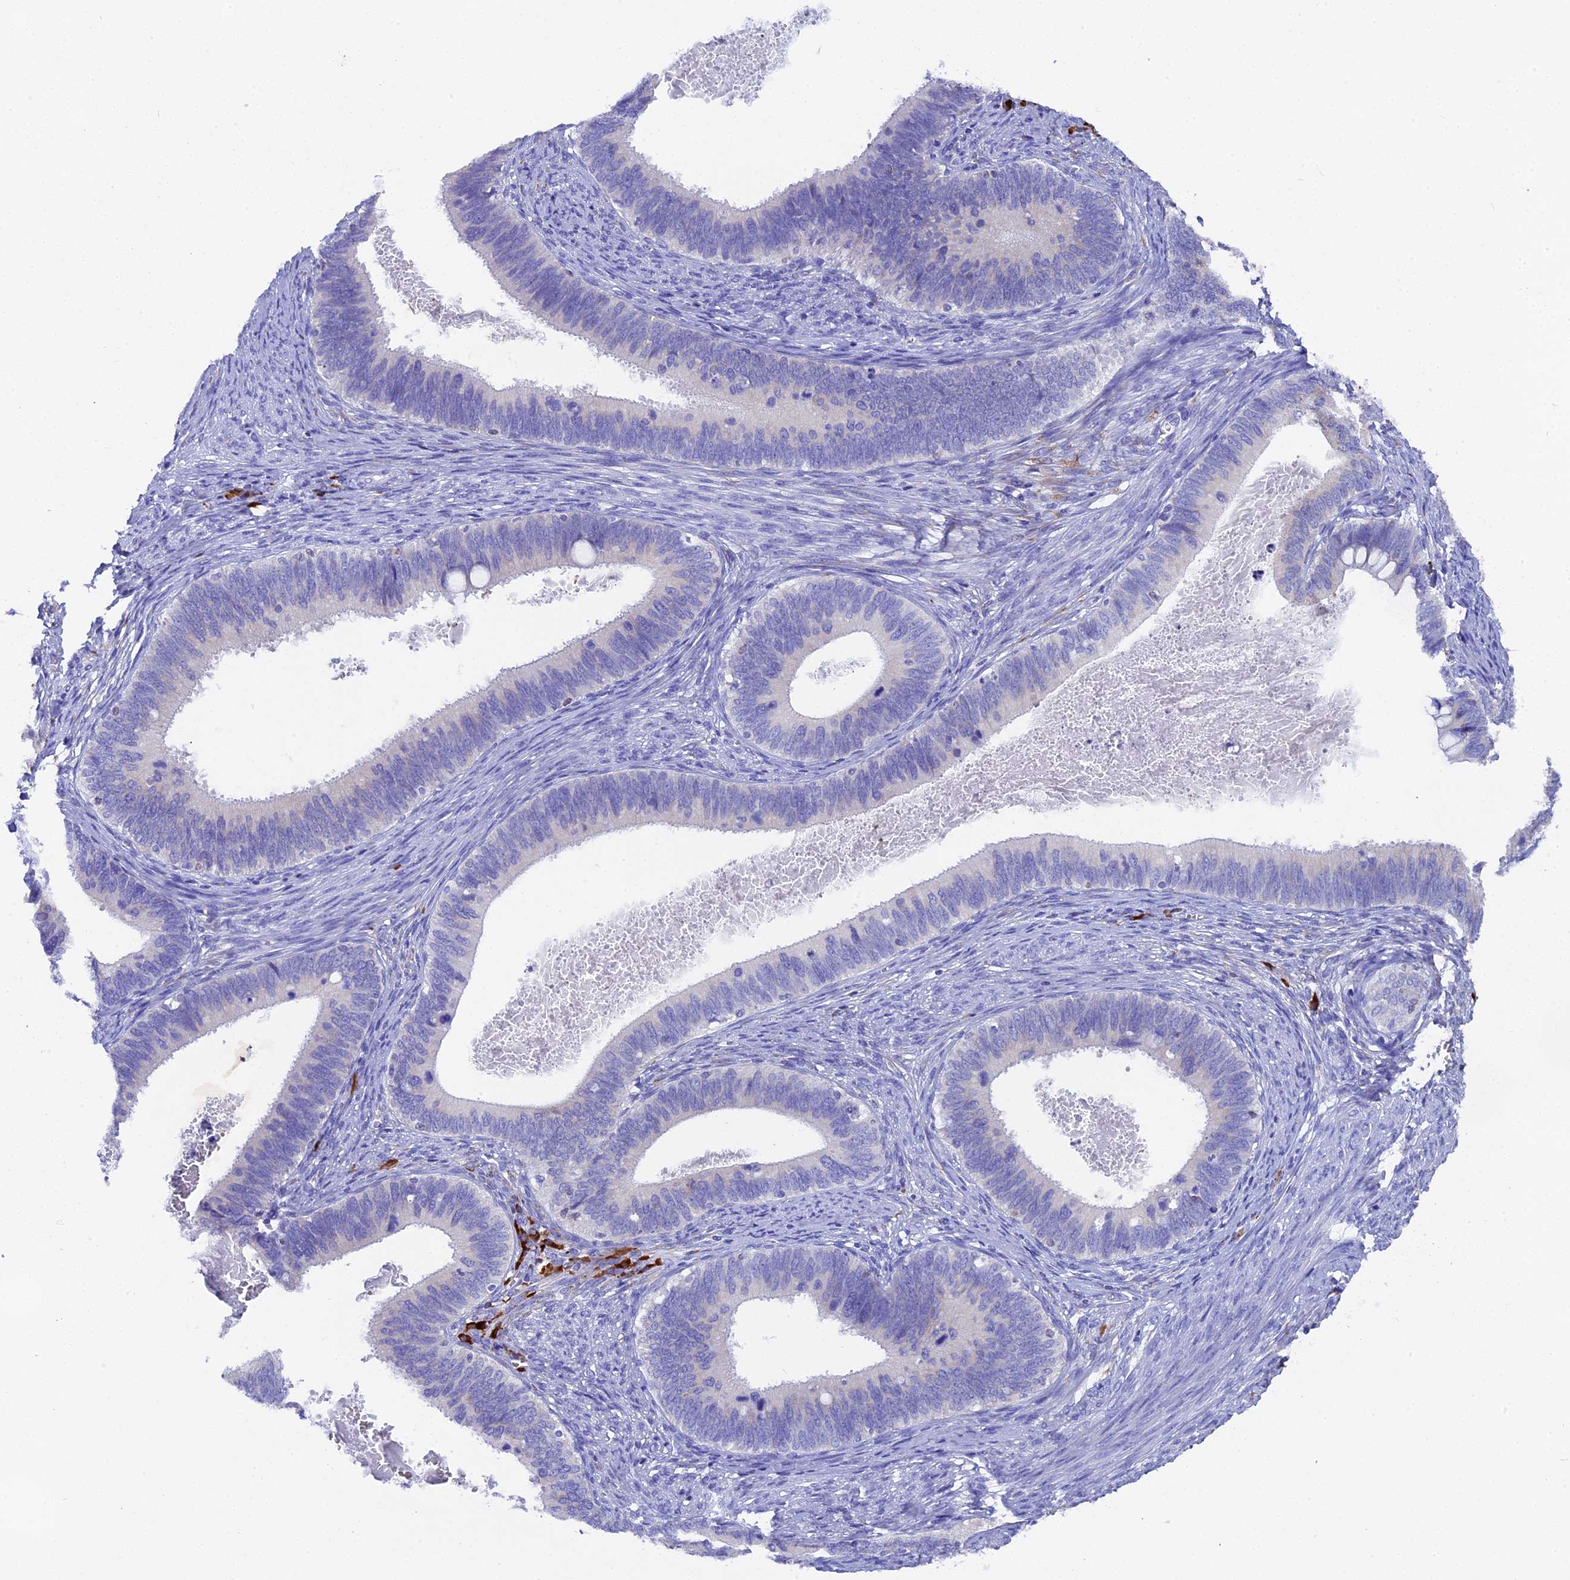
{"staining": {"intensity": "weak", "quantity": "<25%", "location": "cytoplasmic/membranous"}, "tissue": "cervical cancer", "cell_type": "Tumor cells", "image_type": "cancer", "snomed": [{"axis": "morphology", "description": "Adenocarcinoma, NOS"}, {"axis": "topography", "description": "Cervix"}], "caption": "The photomicrograph demonstrates no staining of tumor cells in adenocarcinoma (cervical).", "gene": "FKBP11", "patient": {"sex": "female", "age": 42}}